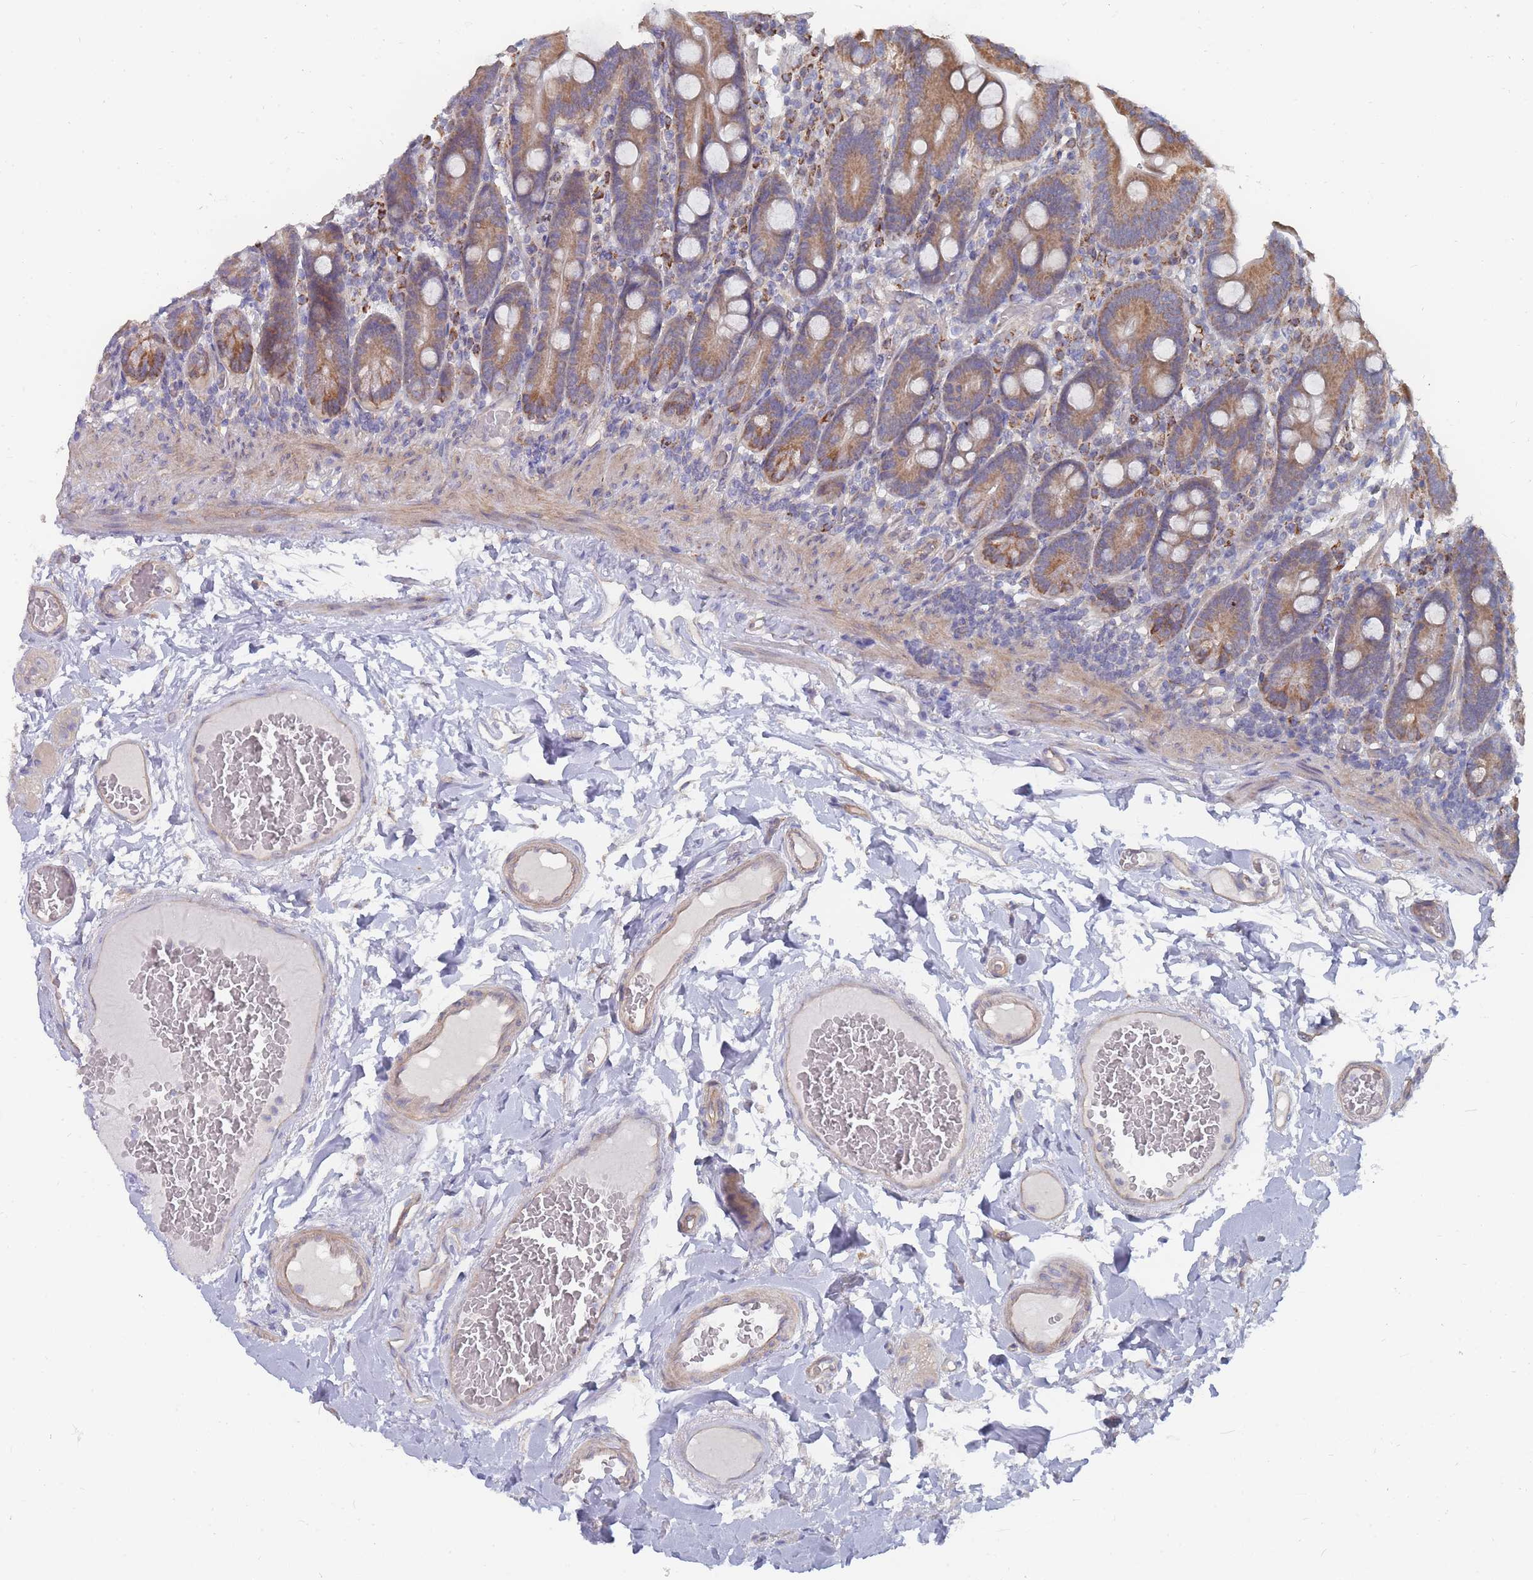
{"staining": {"intensity": "moderate", "quantity": ">75%", "location": "cytoplasmic/membranous"}, "tissue": "duodenum", "cell_type": "Glandular cells", "image_type": "normal", "snomed": [{"axis": "morphology", "description": "Normal tissue, NOS"}, {"axis": "topography", "description": "Duodenum"}], "caption": "Approximately >75% of glandular cells in normal human duodenum display moderate cytoplasmic/membranous protein positivity as visualized by brown immunohistochemical staining.", "gene": "NUB1", "patient": {"sex": "female", "age": 62}}